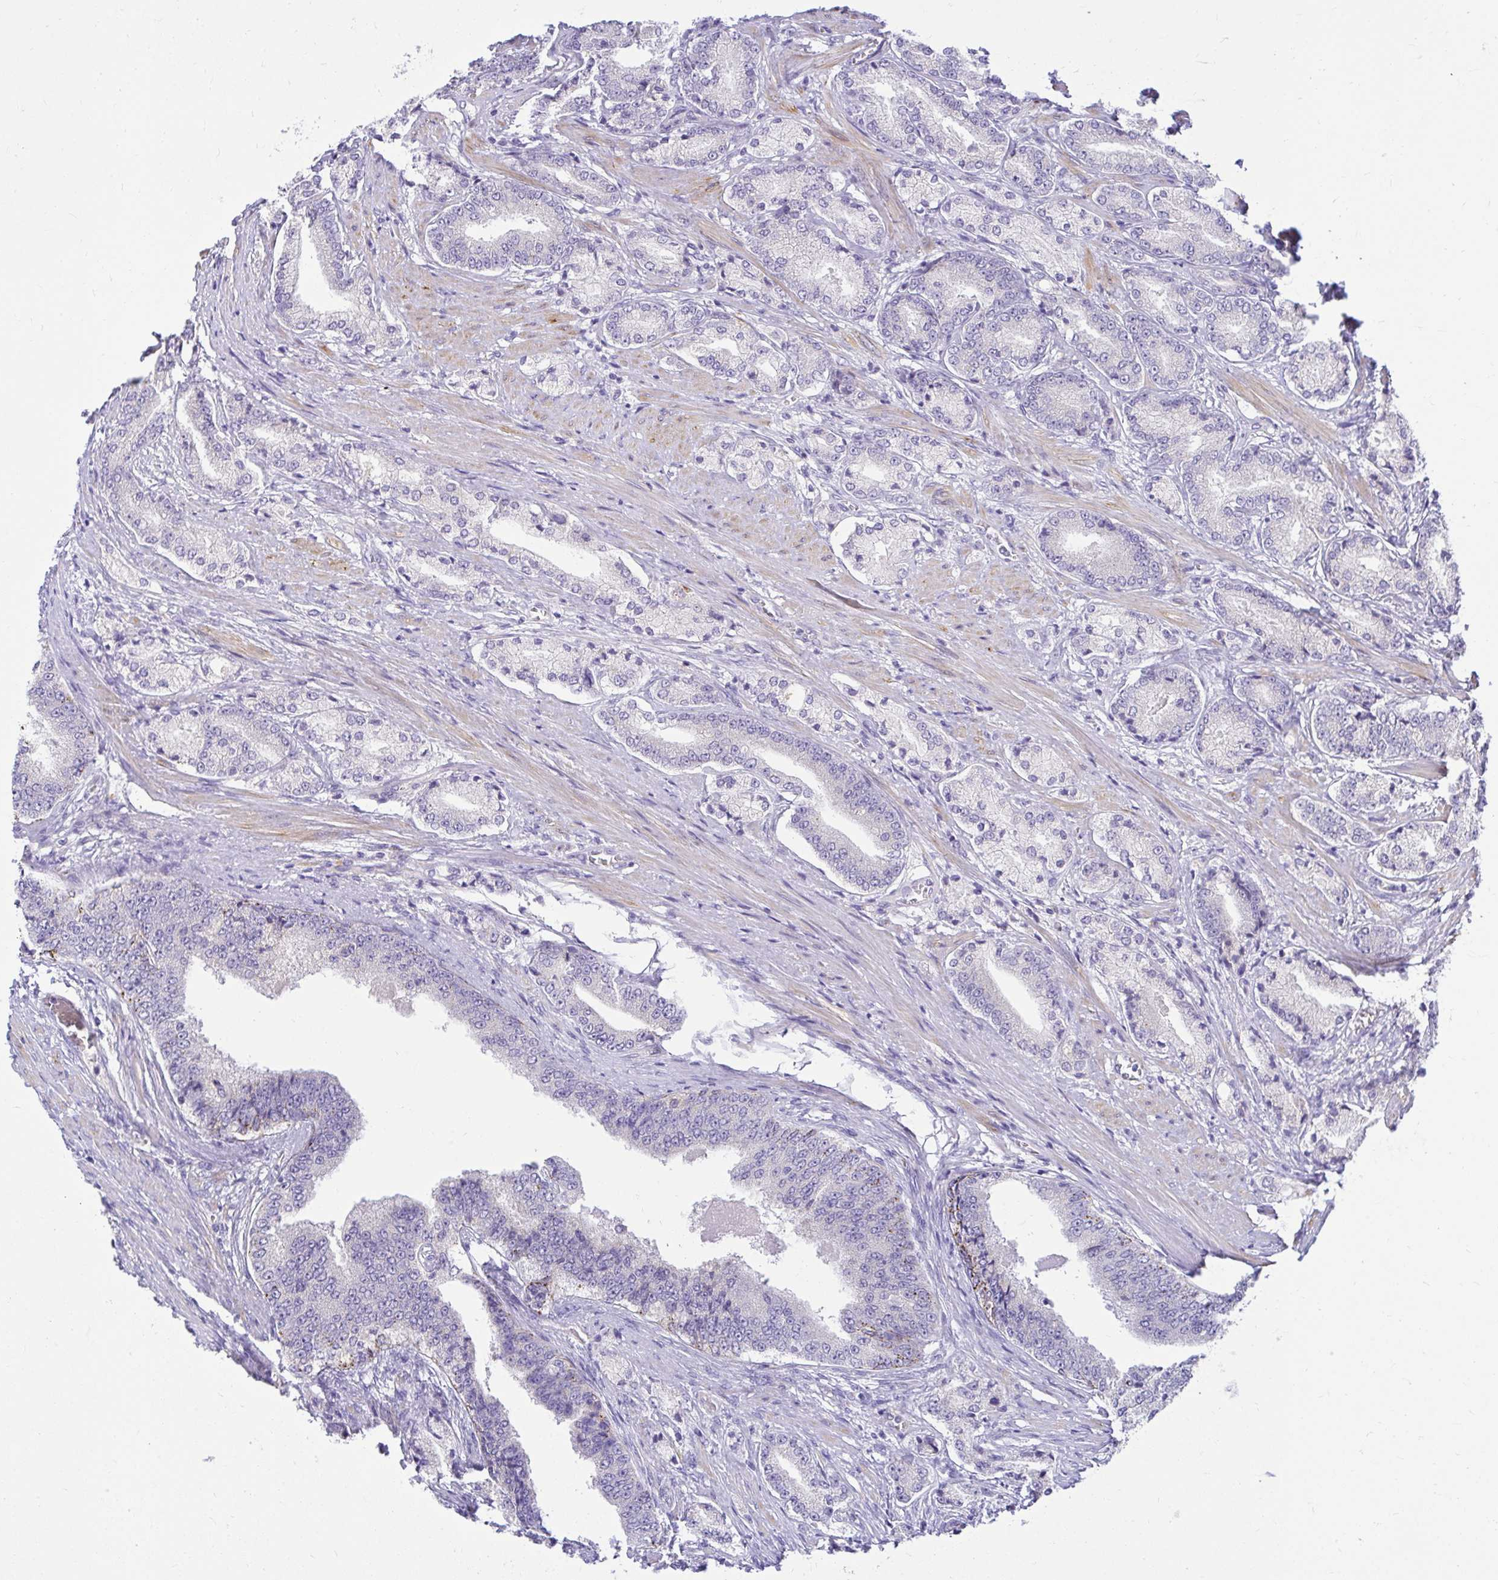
{"staining": {"intensity": "negative", "quantity": "none", "location": "none"}, "tissue": "prostate cancer", "cell_type": "Tumor cells", "image_type": "cancer", "snomed": [{"axis": "morphology", "description": "Adenocarcinoma, High grade"}, {"axis": "topography", "description": "Prostate and seminal vesicle, NOS"}], "caption": "Photomicrograph shows no significant protein staining in tumor cells of prostate cancer. The staining is performed using DAB (3,3'-diaminobenzidine) brown chromogen with nuclei counter-stained in using hematoxylin.", "gene": "PKN3", "patient": {"sex": "male", "age": 61}}